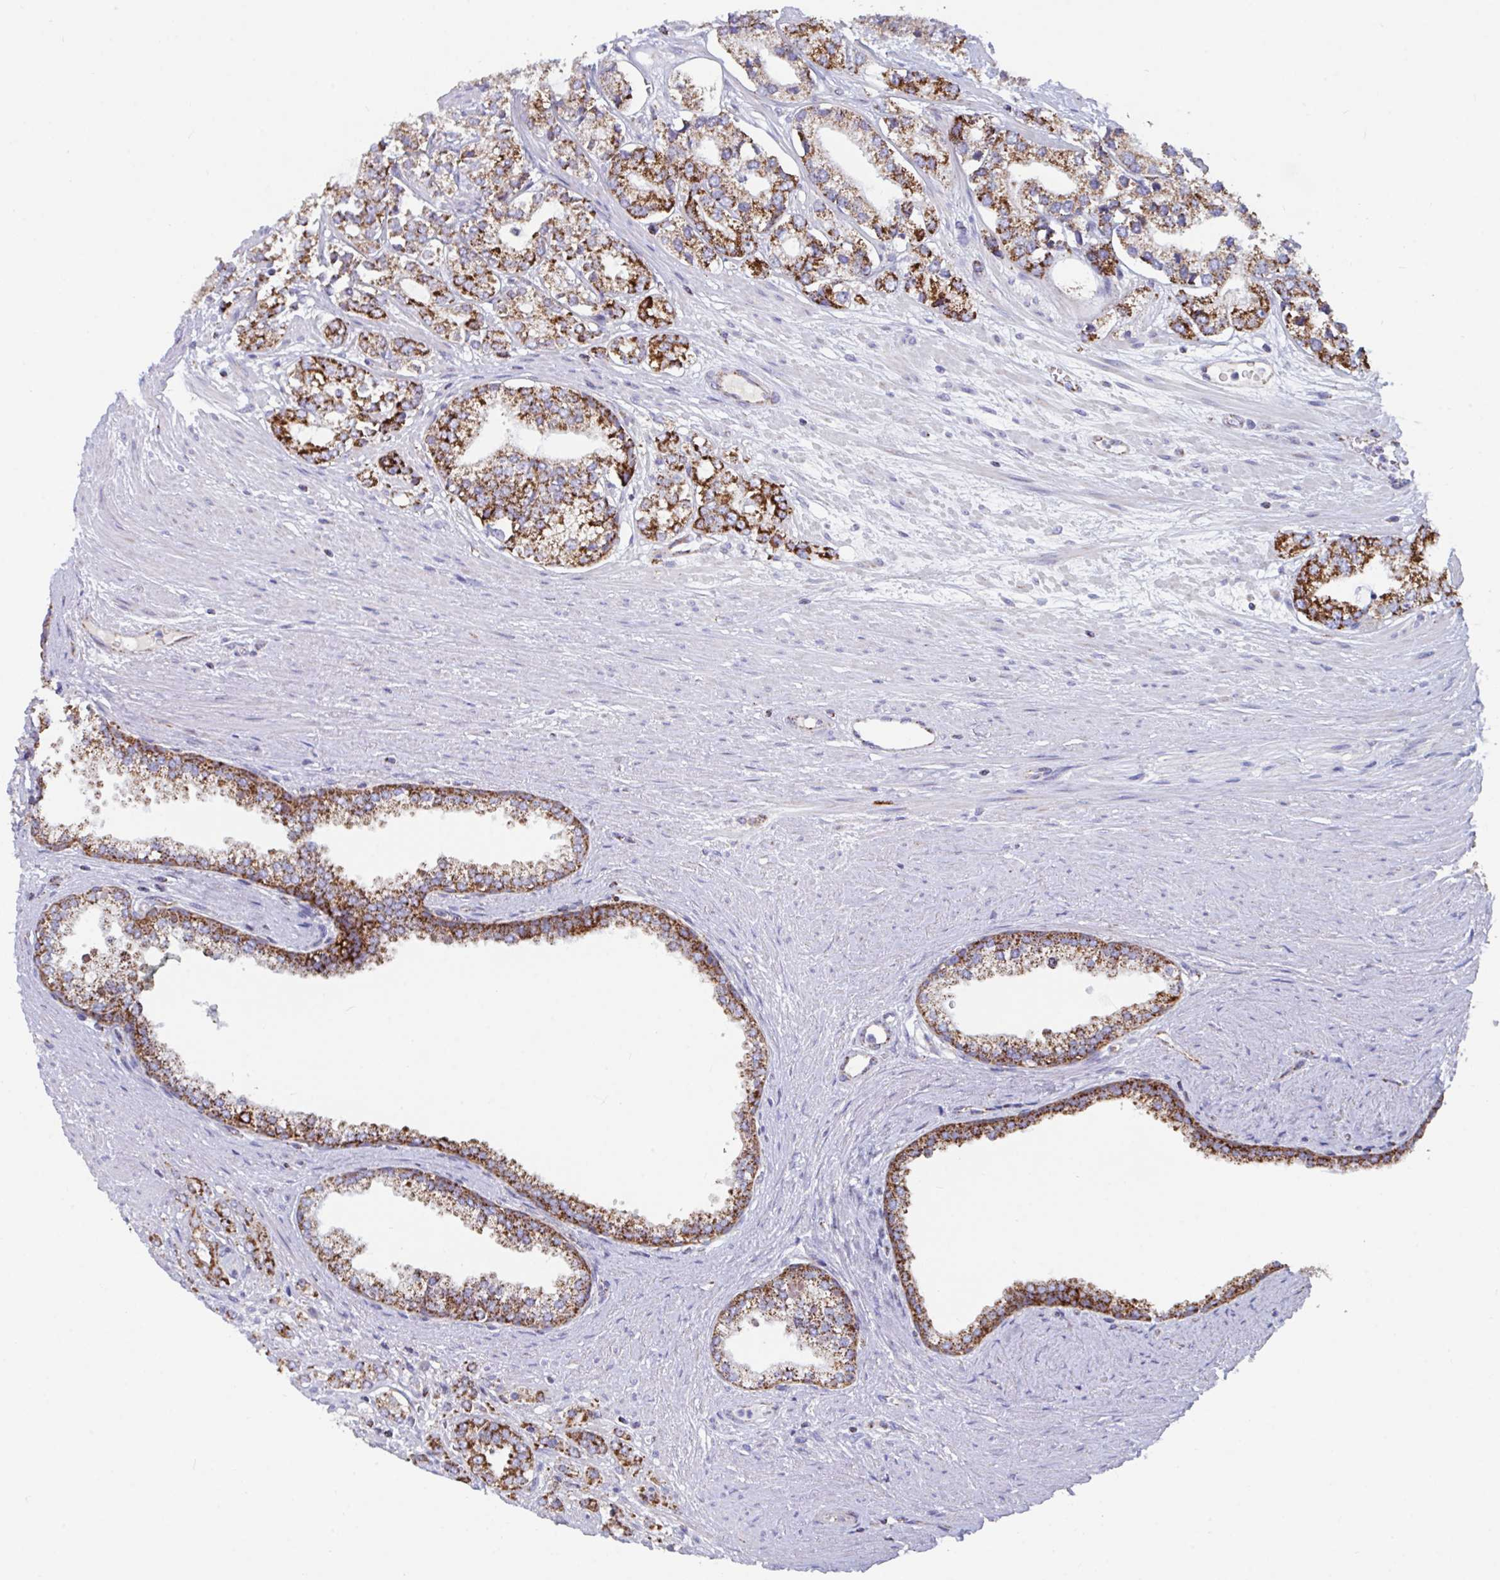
{"staining": {"intensity": "strong", "quantity": ">75%", "location": "cytoplasmic/membranous"}, "tissue": "prostate cancer", "cell_type": "Tumor cells", "image_type": "cancer", "snomed": [{"axis": "morphology", "description": "Adenocarcinoma, High grade"}, {"axis": "topography", "description": "Prostate"}], "caption": "Immunohistochemistry of prostate cancer reveals high levels of strong cytoplasmic/membranous staining in about >75% of tumor cells. (DAB = brown stain, brightfield microscopy at high magnification).", "gene": "BCAT2", "patient": {"sex": "male", "age": 58}}